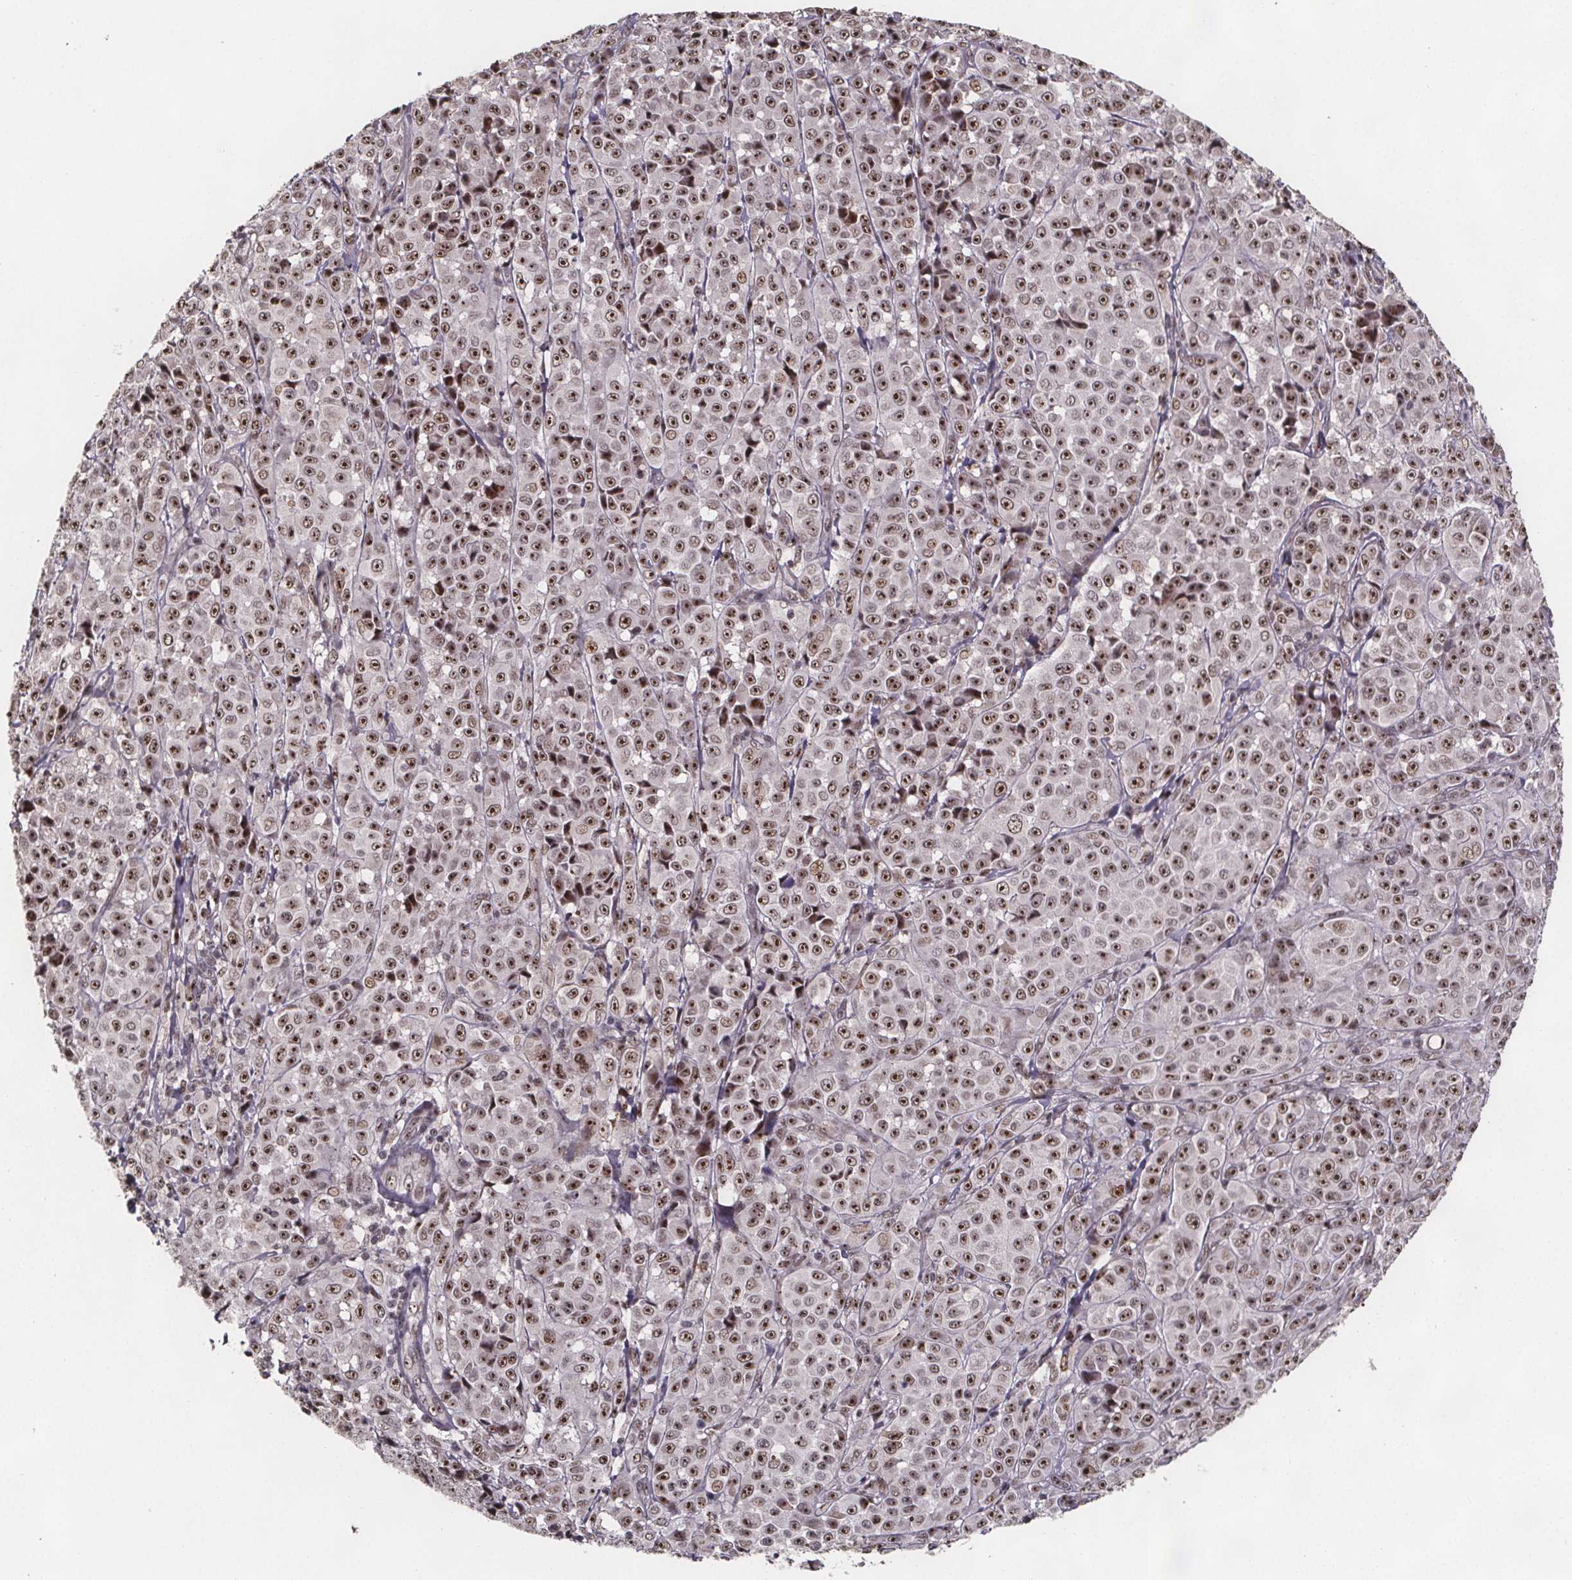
{"staining": {"intensity": "moderate", "quantity": ">75%", "location": "nuclear"}, "tissue": "melanoma", "cell_type": "Tumor cells", "image_type": "cancer", "snomed": [{"axis": "morphology", "description": "Malignant melanoma, NOS"}, {"axis": "topography", "description": "Skin"}], "caption": "Immunohistochemical staining of human melanoma reveals medium levels of moderate nuclear staining in about >75% of tumor cells.", "gene": "U2SURP", "patient": {"sex": "male", "age": 89}}